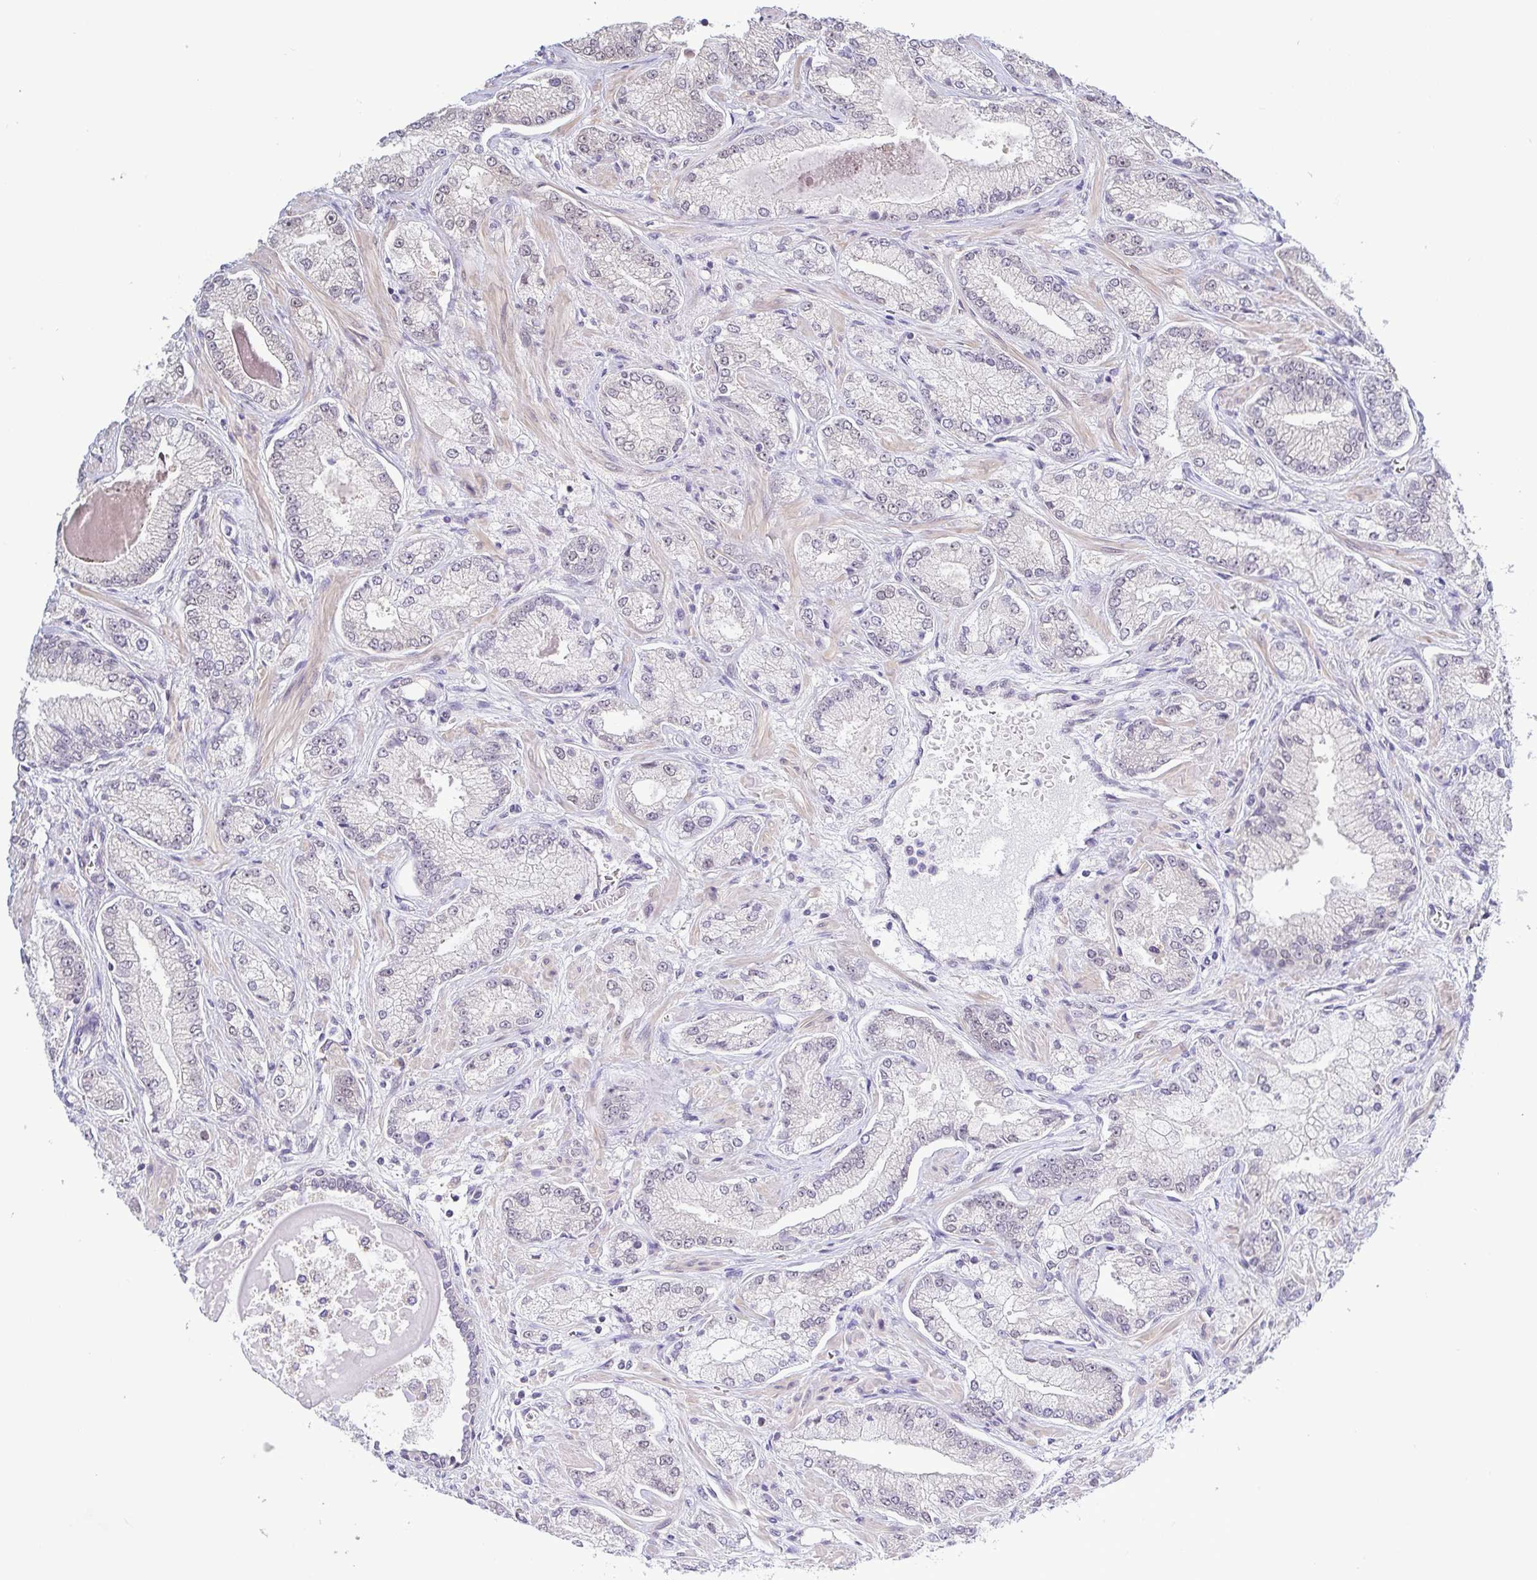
{"staining": {"intensity": "weak", "quantity": "<25%", "location": "nuclear"}, "tissue": "prostate cancer", "cell_type": "Tumor cells", "image_type": "cancer", "snomed": [{"axis": "morphology", "description": "Normal tissue, NOS"}, {"axis": "morphology", "description": "Adenocarcinoma, High grade"}, {"axis": "topography", "description": "Prostate"}, {"axis": "topography", "description": "Peripheral nerve tissue"}], "caption": "IHC histopathology image of prostate cancer (adenocarcinoma (high-grade)) stained for a protein (brown), which displays no positivity in tumor cells.", "gene": "HYPK", "patient": {"sex": "male", "age": 68}}